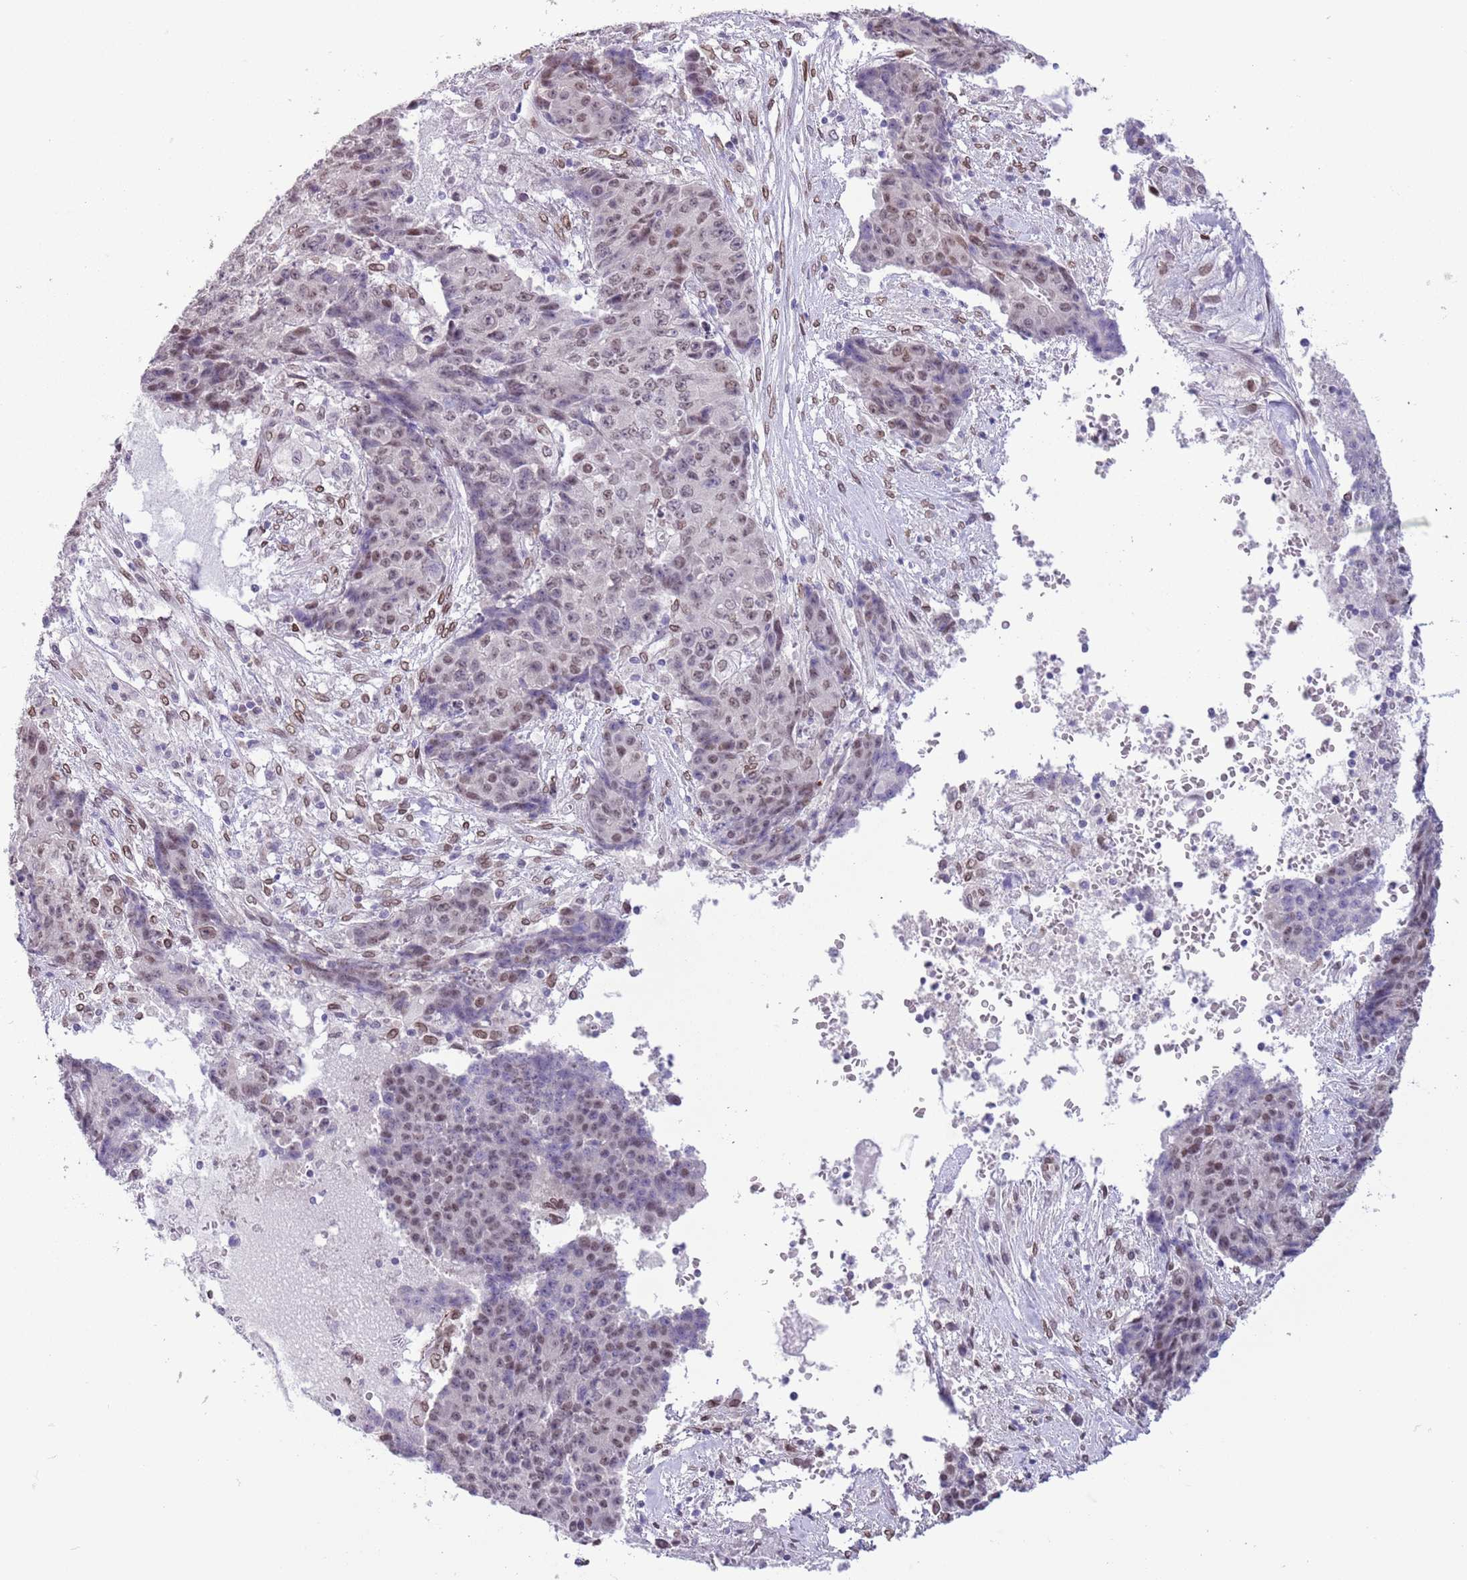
{"staining": {"intensity": "weak", "quantity": "25%-75%", "location": "cytoplasmic/membranous,nuclear"}, "tissue": "ovarian cancer", "cell_type": "Tumor cells", "image_type": "cancer", "snomed": [{"axis": "morphology", "description": "Carcinoma, endometroid"}, {"axis": "topography", "description": "Ovary"}], "caption": "A photomicrograph of human ovarian endometroid carcinoma stained for a protein exhibits weak cytoplasmic/membranous and nuclear brown staining in tumor cells.", "gene": "ZGLP1", "patient": {"sex": "female", "age": 42}}